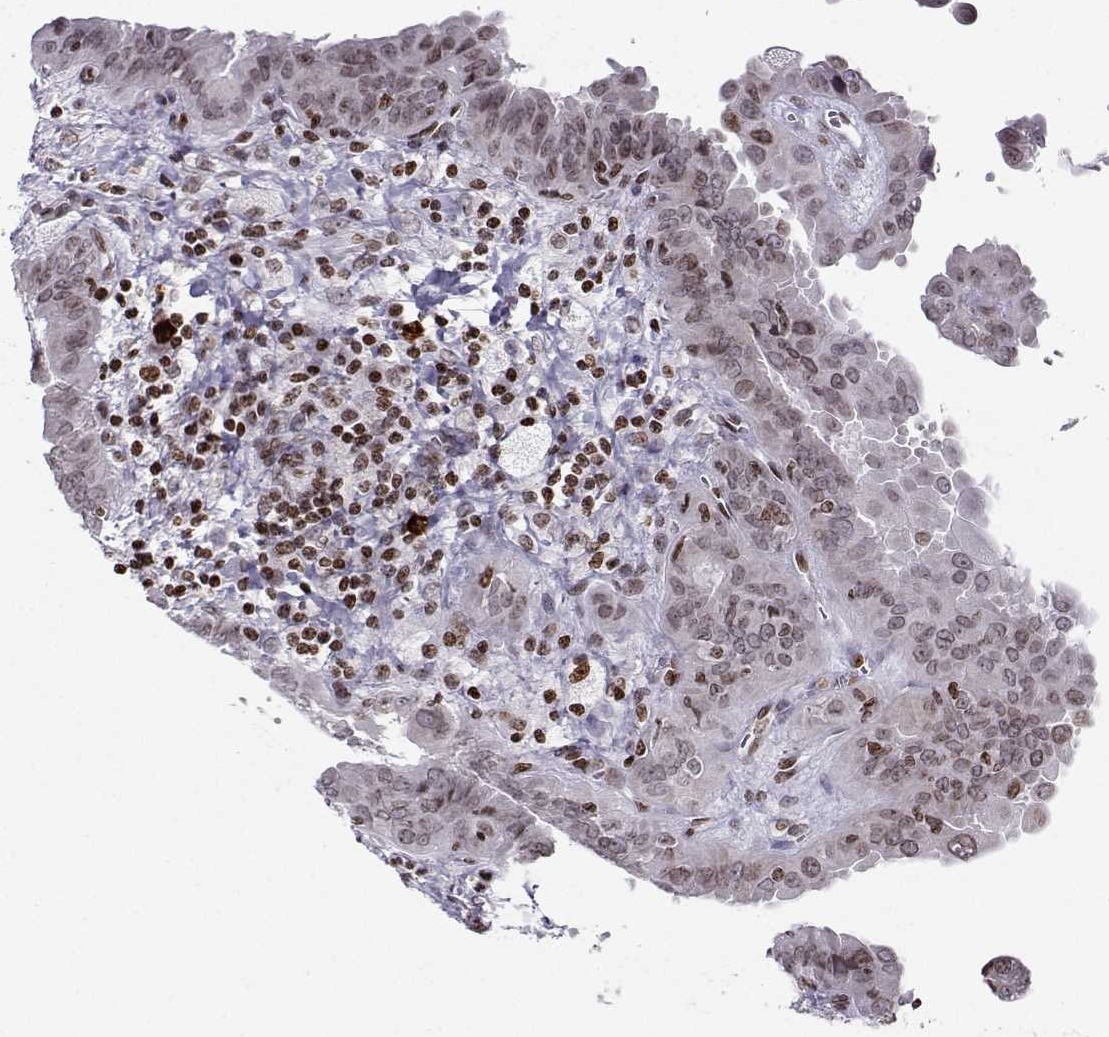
{"staining": {"intensity": "moderate", "quantity": "<25%", "location": "nuclear"}, "tissue": "thyroid cancer", "cell_type": "Tumor cells", "image_type": "cancer", "snomed": [{"axis": "morphology", "description": "Papillary adenocarcinoma, NOS"}, {"axis": "topography", "description": "Thyroid gland"}], "caption": "High-power microscopy captured an immunohistochemistry (IHC) image of papillary adenocarcinoma (thyroid), revealing moderate nuclear expression in approximately <25% of tumor cells. Immunohistochemistry stains the protein in brown and the nuclei are stained blue.", "gene": "ZNF19", "patient": {"sex": "female", "age": 37}}